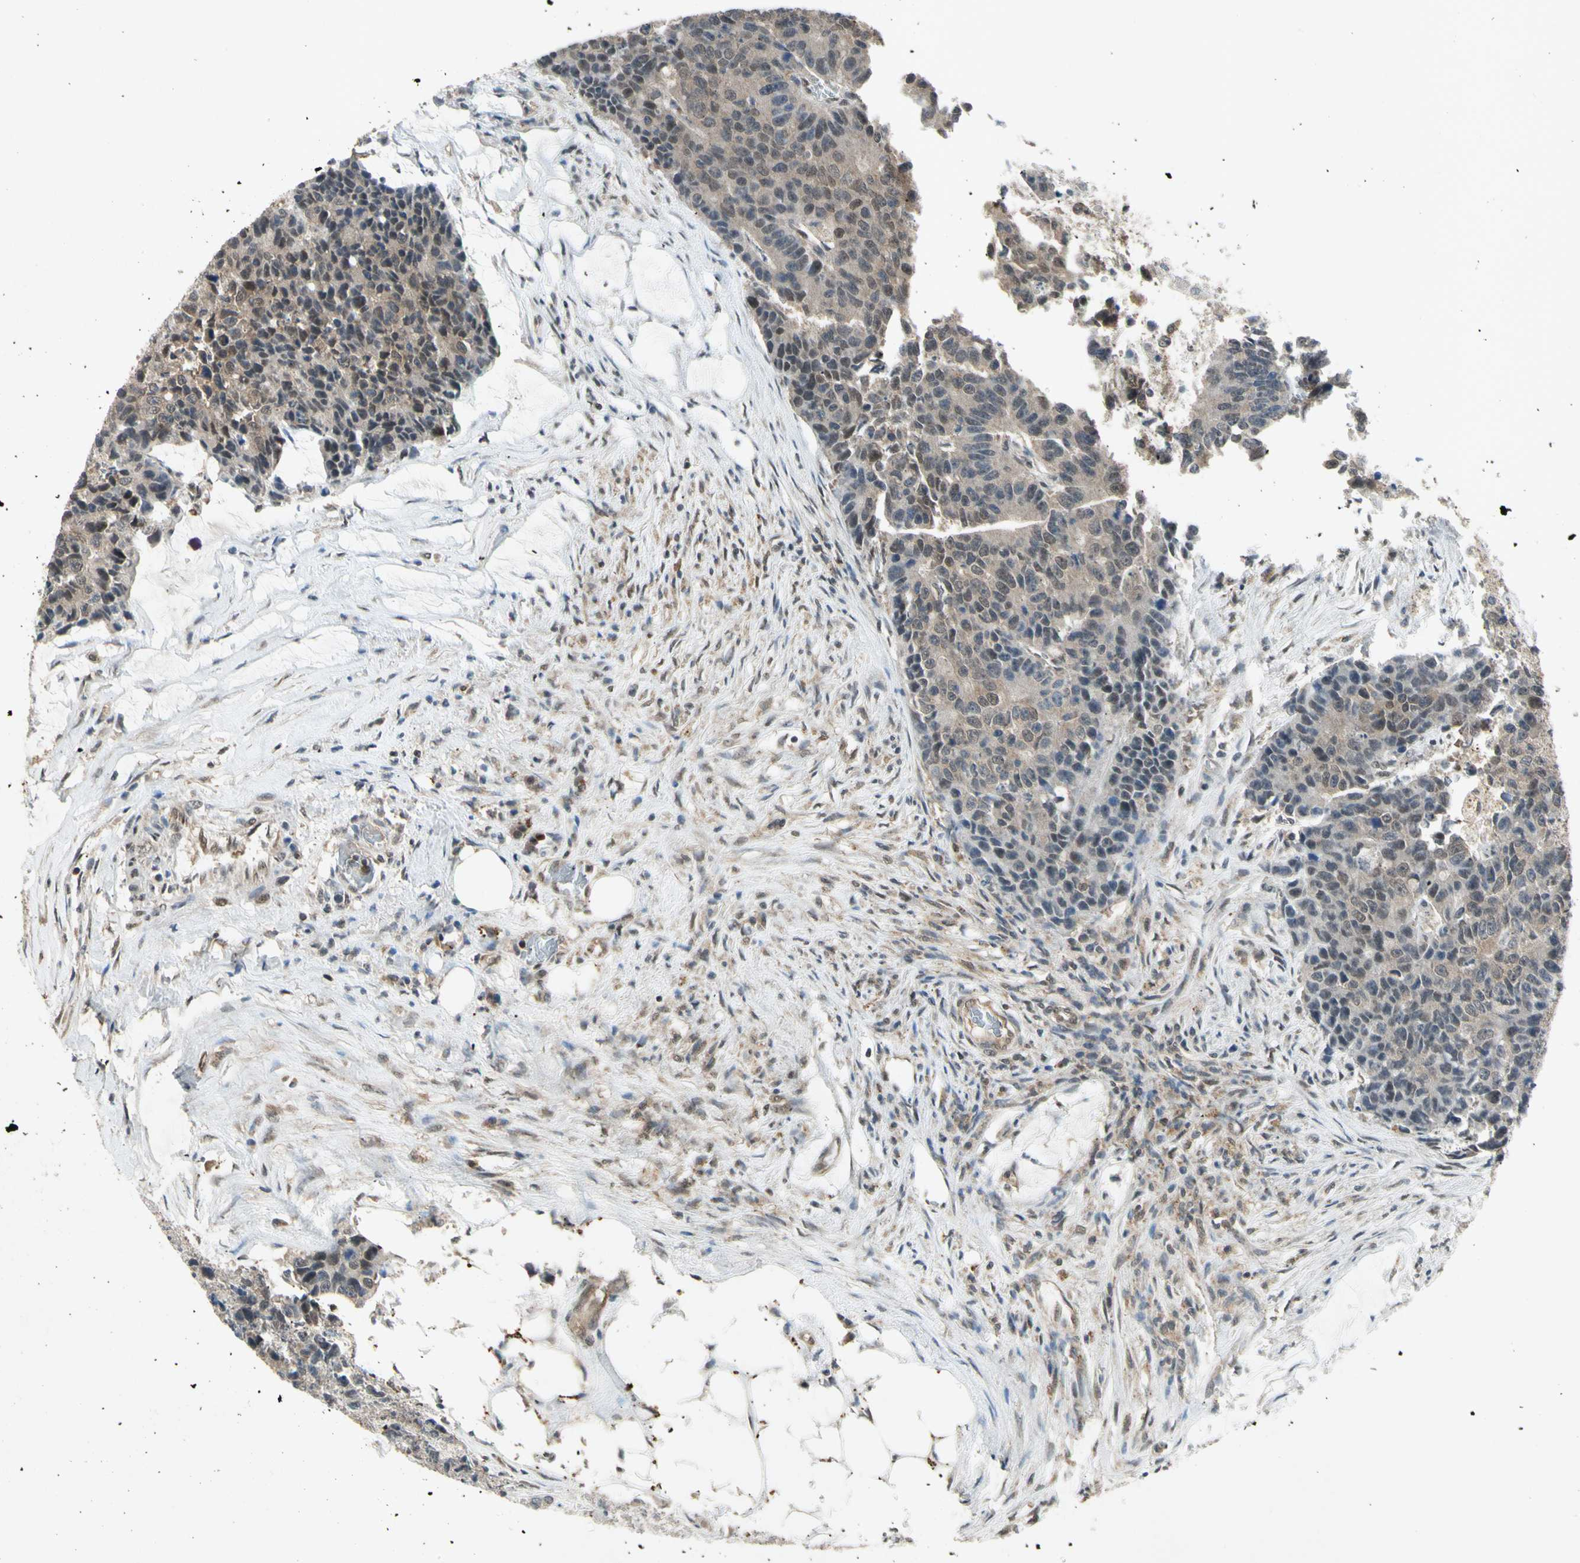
{"staining": {"intensity": "weak", "quantity": ">75%", "location": "cytoplasmic/membranous"}, "tissue": "colorectal cancer", "cell_type": "Tumor cells", "image_type": "cancer", "snomed": [{"axis": "morphology", "description": "Adenocarcinoma, NOS"}, {"axis": "topography", "description": "Colon"}], "caption": "IHC staining of adenocarcinoma (colorectal), which exhibits low levels of weak cytoplasmic/membranous staining in approximately >75% of tumor cells indicating weak cytoplasmic/membranous protein positivity. The staining was performed using DAB (3,3'-diaminobenzidine) (brown) for protein detection and nuclei were counterstained in hematoxylin (blue).", "gene": "PSMD5", "patient": {"sex": "female", "age": 86}}